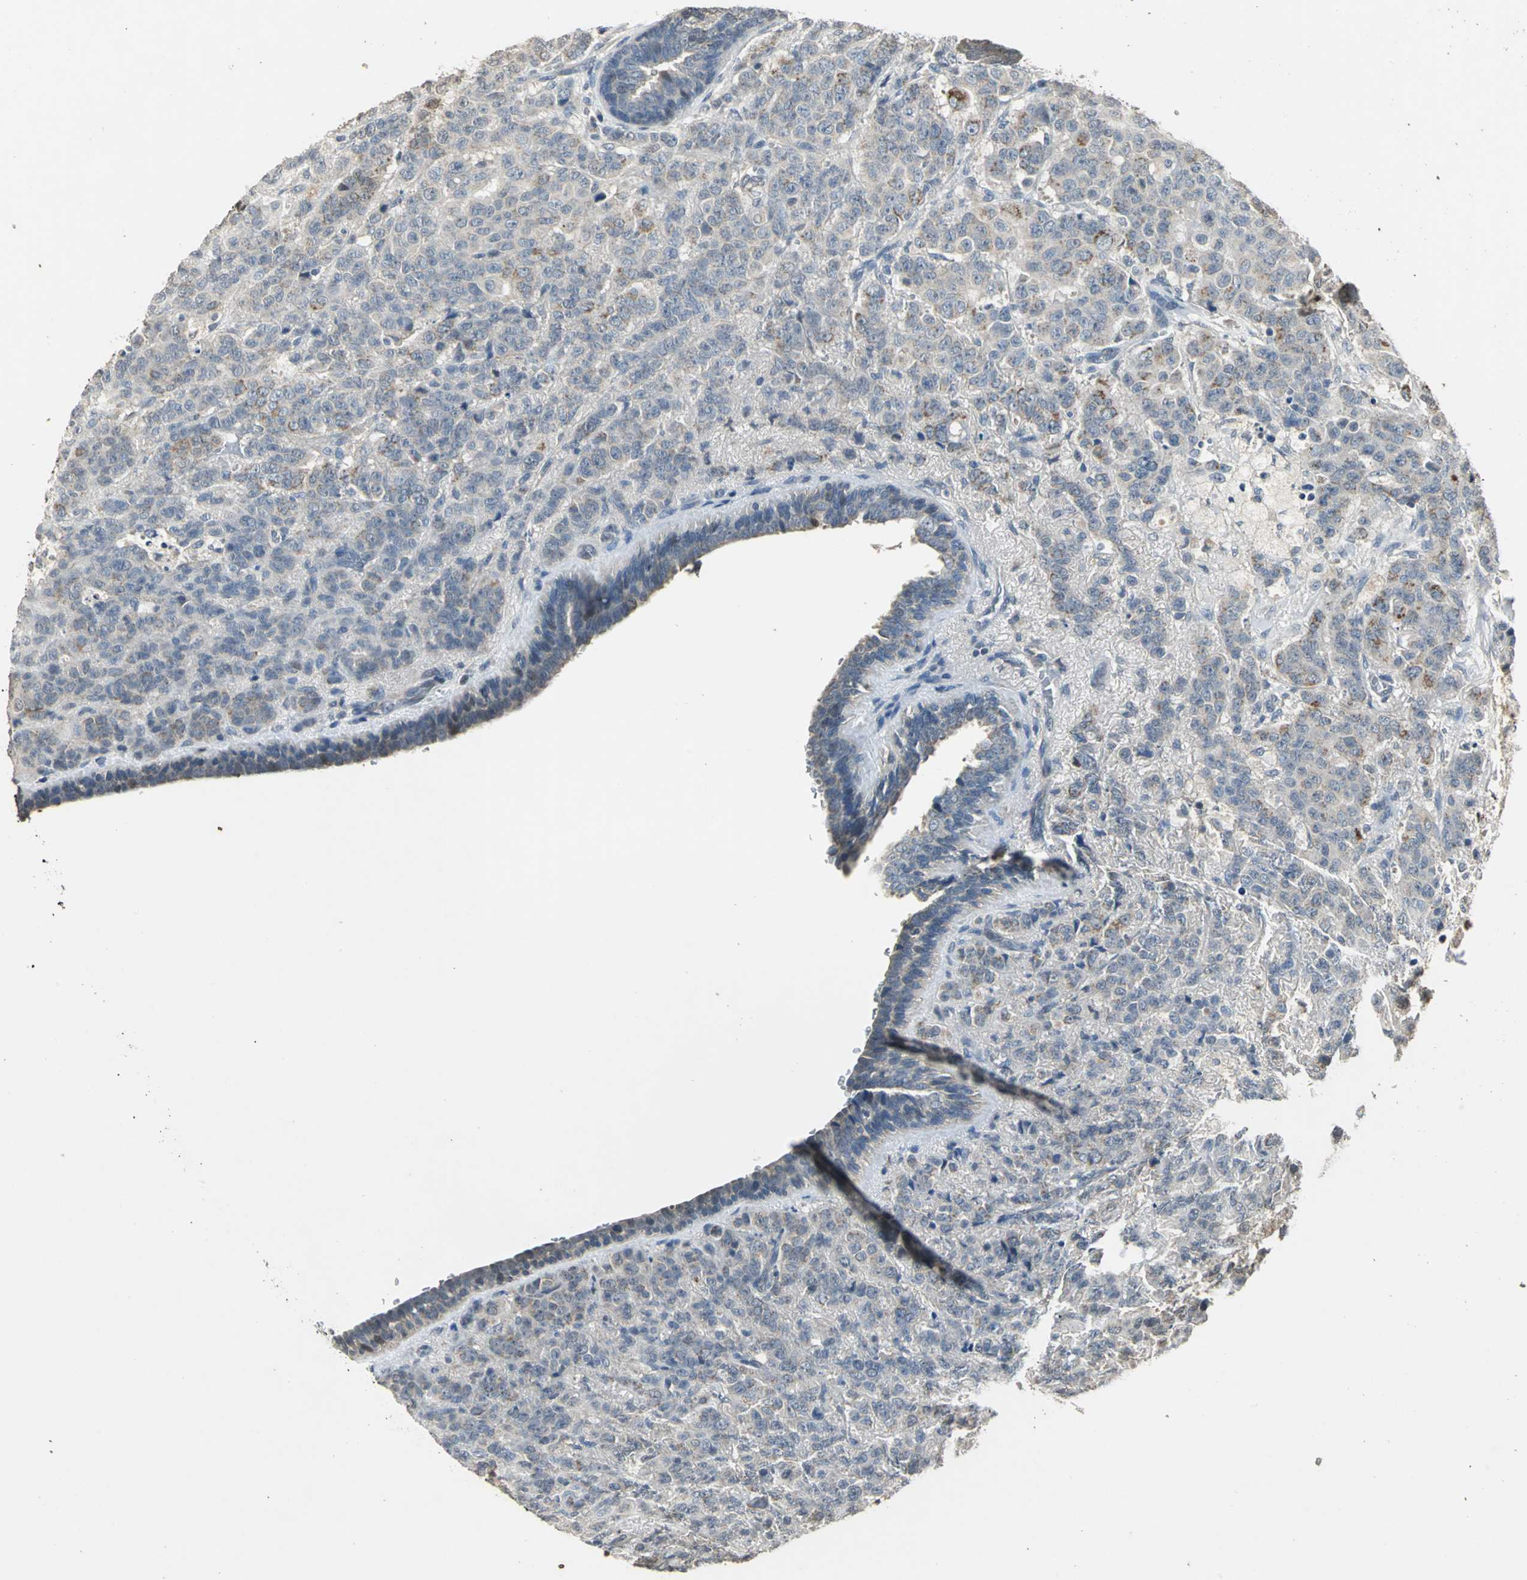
{"staining": {"intensity": "moderate", "quantity": "25%-75%", "location": "cytoplasmic/membranous"}, "tissue": "breast cancer", "cell_type": "Tumor cells", "image_type": "cancer", "snomed": [{"axis": "morphology", "description": "Duct carcinoma"}, {"axis": "topography", "description": "Breast"}], "caption": "Brown immunohistochemical staining in human intraductal carcinoma (breast) displays moderate cytoplasmic/membranous staining in about 25%-75% of tumor cells.", "gene": "JADE3", "patient": {"sex": "female", "age": 40}}